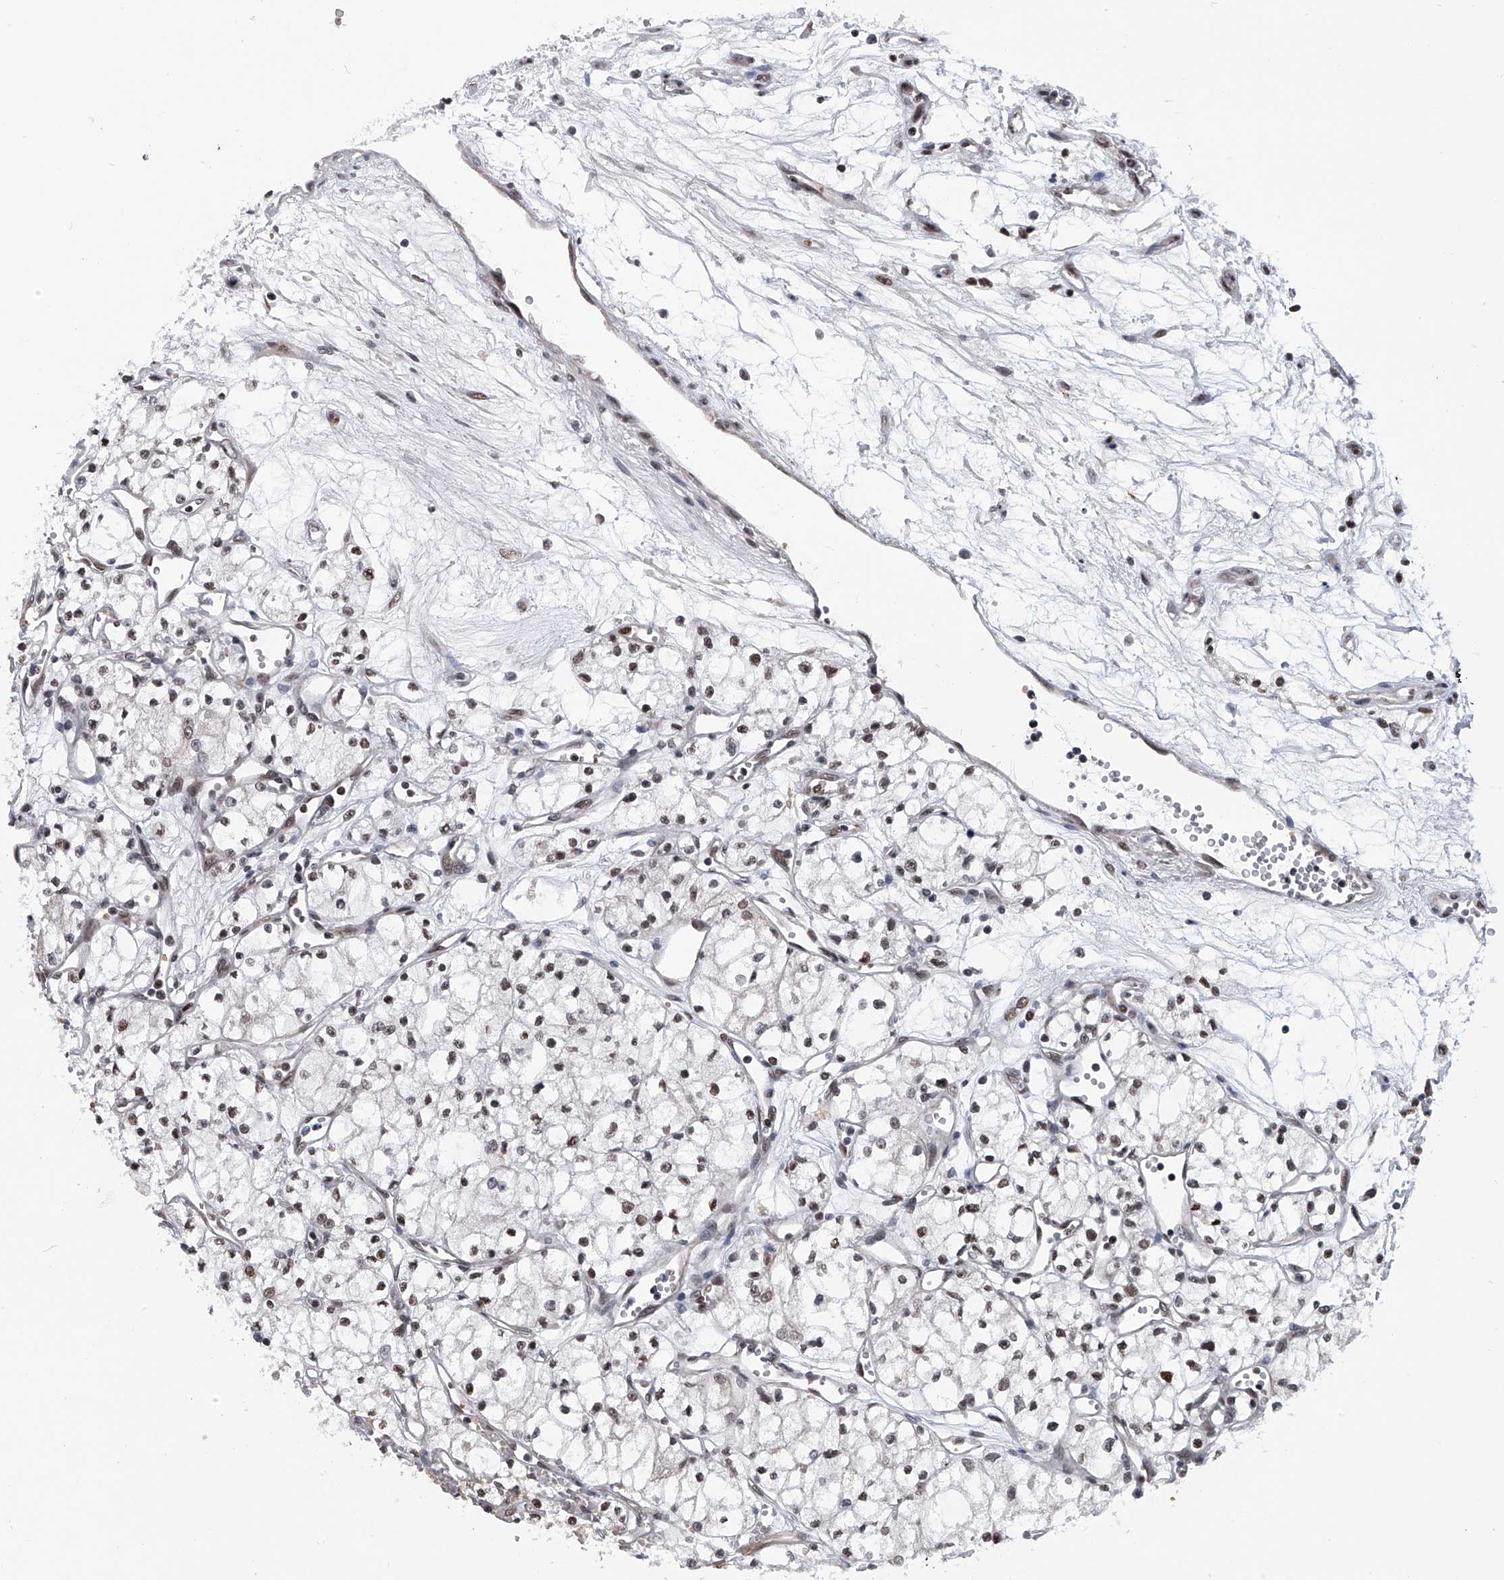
{"staining": {"intensity": "moderate", "quantity": ">75%", "location": "nuclear"}, "tissue": "renal cancer", "cell_type": "Tumor cells", "image_type": "cancer", "snomed": [{"axis": "morphology", "description": "Adenocarcinoma, NOS"}, {"axis": "topography", "description": "Kidney"}], "caption": "Immunohistochemistry (IHC) histopathology image of neoplastic tissue: renal cancer (adenocarcinoma) stained using IHC reveals medium levels of moderate protein expression localized specifically in the nuclear of tumor cells, appearing as a nuclear brown color.", "gene": "SIM2", "patient": {"sex": "male", "age": 59}}